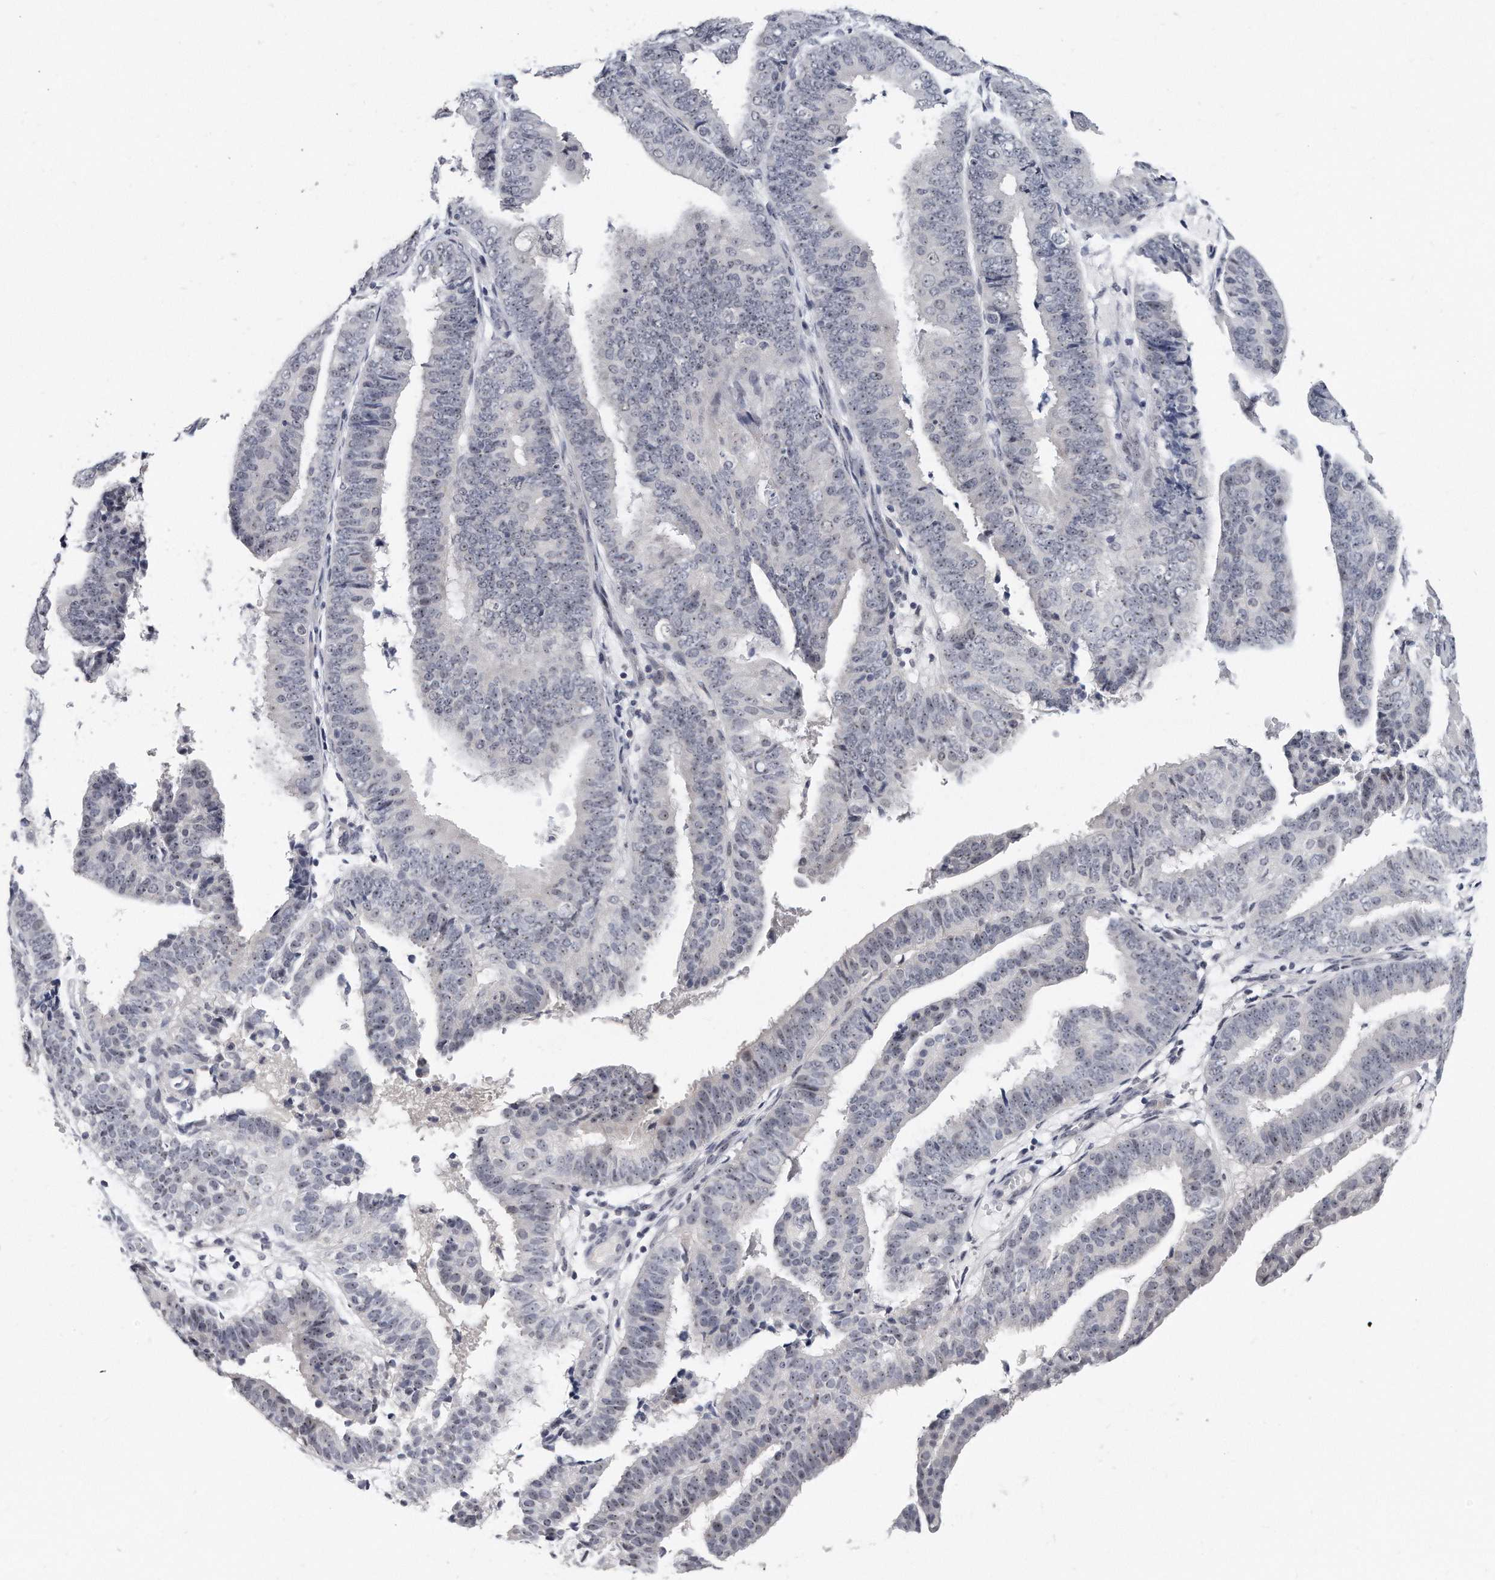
{"staining": {"intensity": "negative", "quantity": "none", "location": "none"}, "tissue": "endometrial cancer", "cell_type": "Tumor cells", "image_type": "cancer", "snomed": [{"axis": "morphology", "description": "Adenocarcinoma, NOS"}, {"axis": "topography", "description": "Endometrium"}], "caption": "Adenocarcinoma (endometrial) was stained to show a protein in brown. There is no significant positivity in tumor cells.", "gene": "TFCP2L1", "patient": {"sex": "female", "age": 63}}